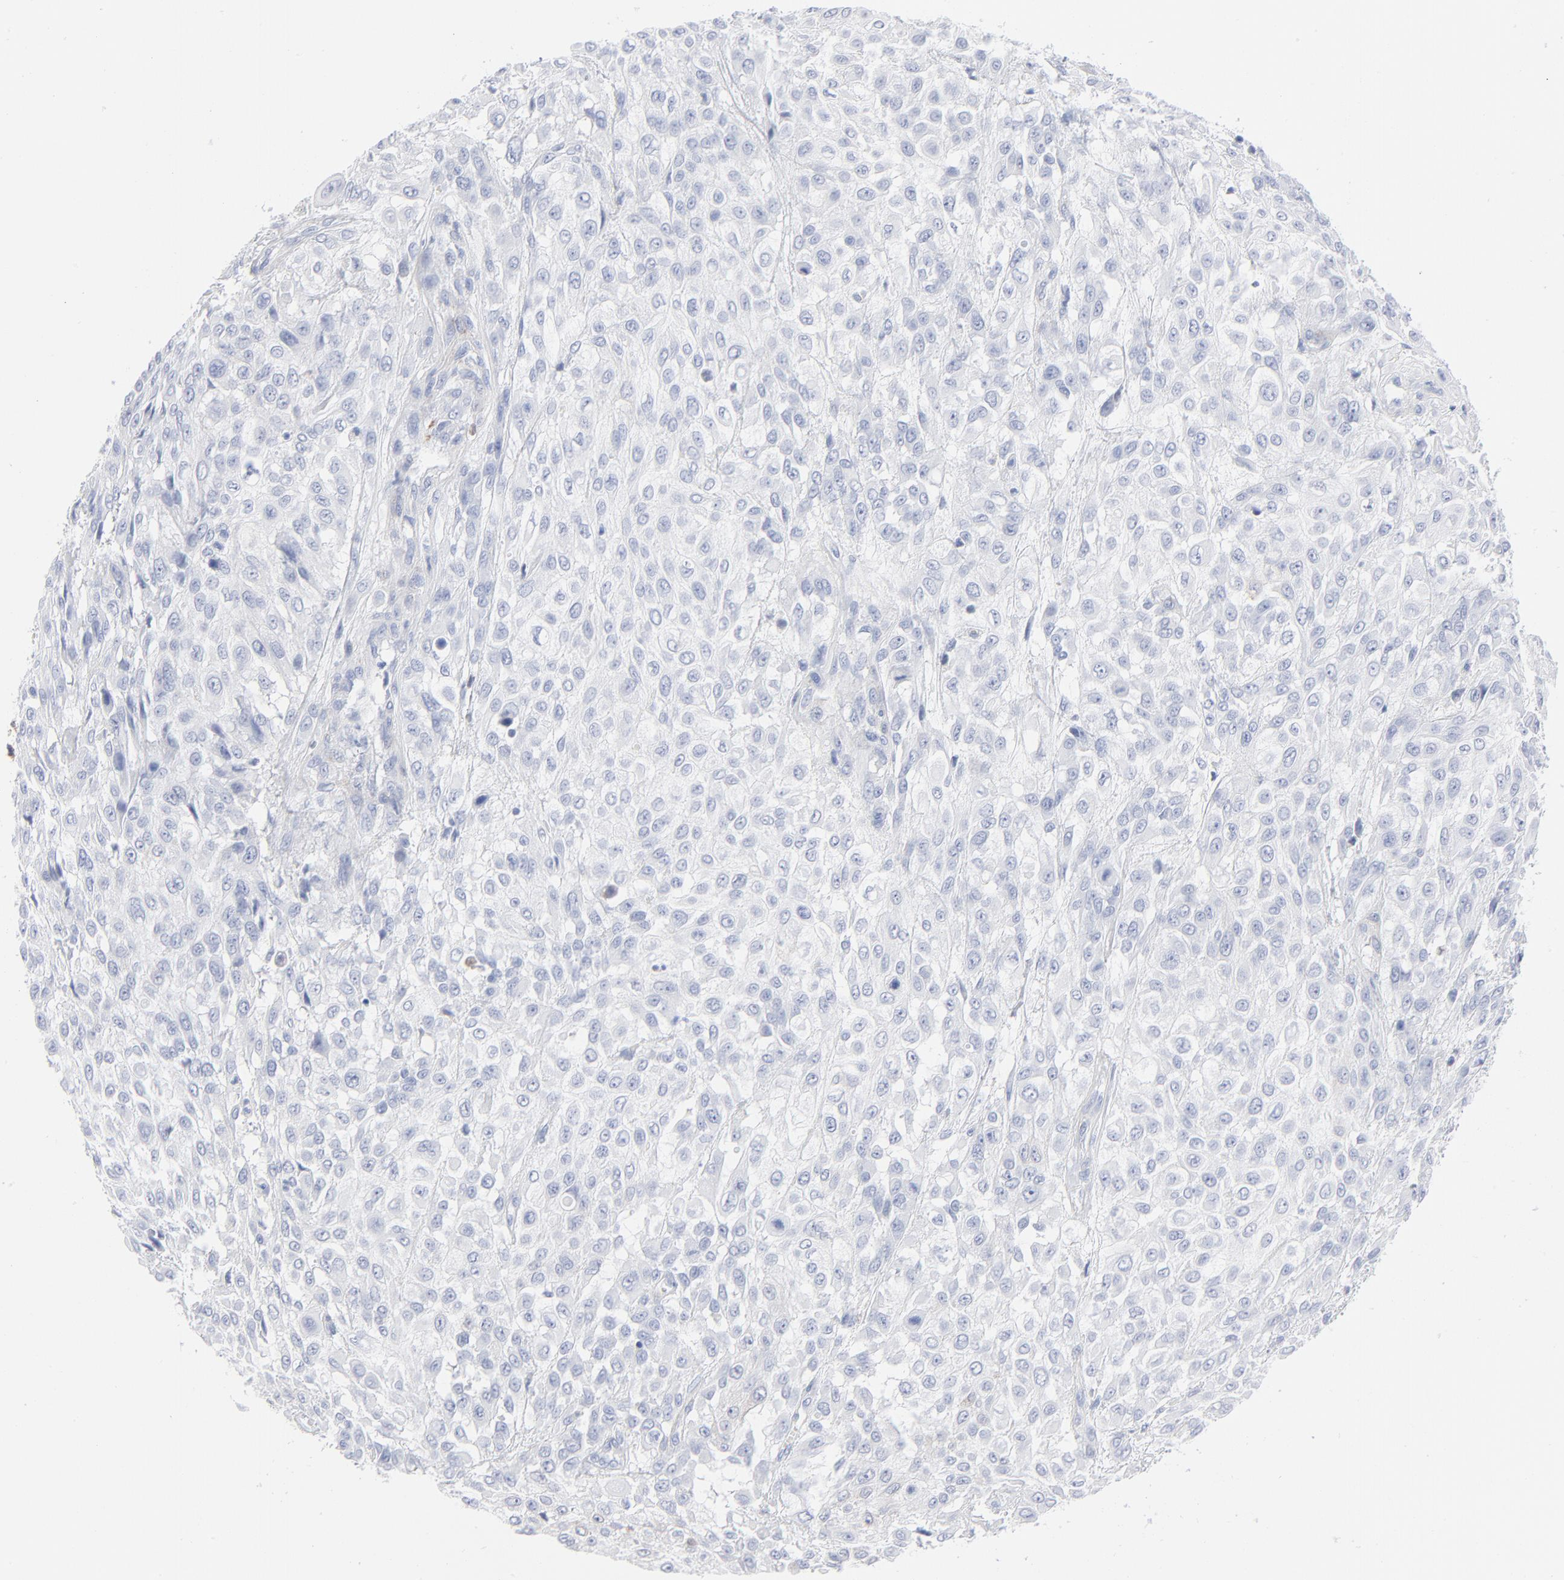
{"staining": {"intensity": "negative", "quantity": "none", "location": "none"}, "tissue": "urothelial cancer", "cell_type": "Tumor cells", "image_type": "cancer", "snomed": [{"axis": "morphology", "description": "Urothelial carcinoma, High grade"}, {"axis": "topography", "description": "Urinary bladder"}], "caption": "IHC of urothelial carcinoma (high-grade) reveals no expression in tumor cells.", "gene": "CHCHD10", "patient": {"sex": "male", "age": 57}}